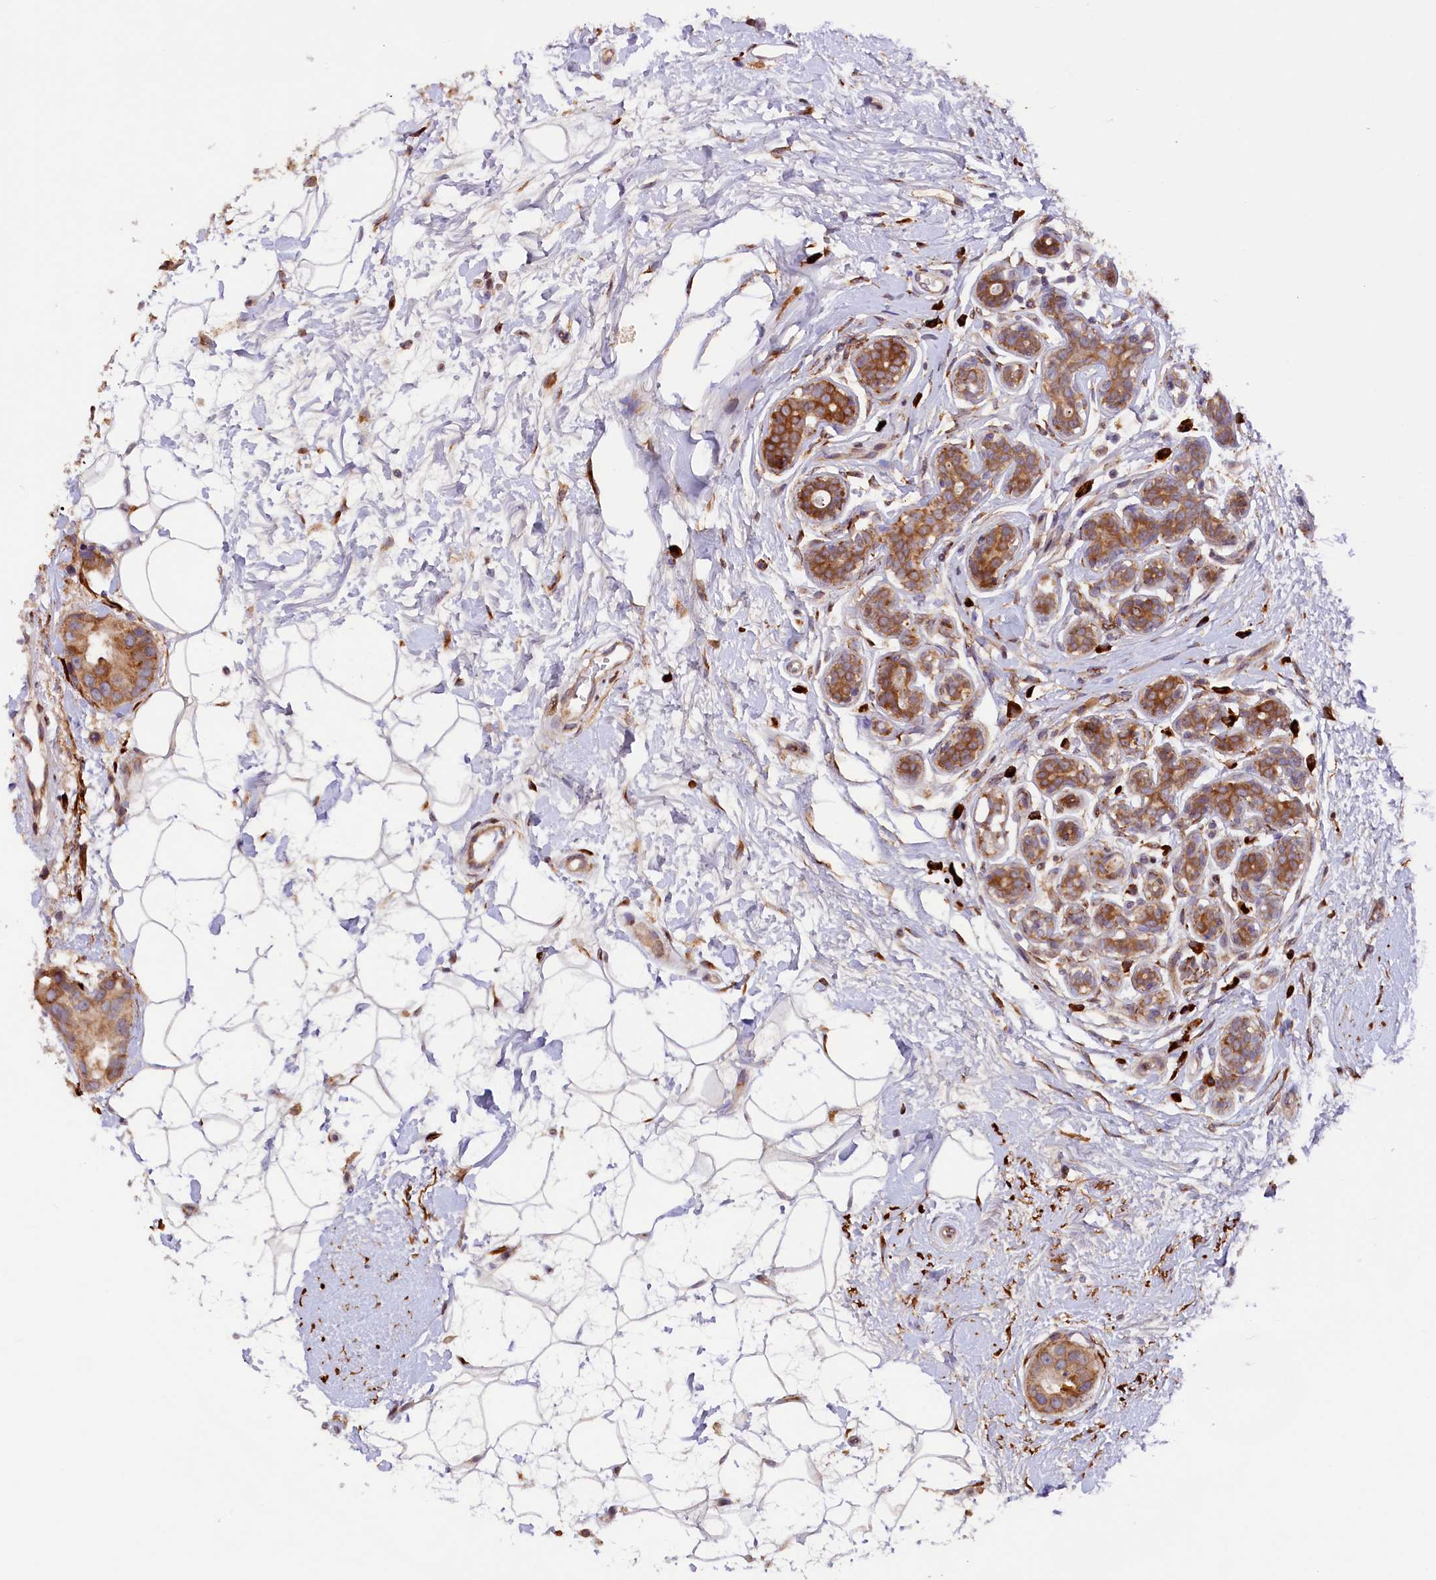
{"staining": {"intensity": "moderate", "quantity": ">75%", "location": "cytoplasmic/membranous"}, "tissue": "breast cancer", "cell_type": "Tumor cells", "image_type": "cancer", "snomed": [{"axis": "morphology", "description": "Normal tissue, NOS"}, {"axis": "morphology", "description": "Duct carcinoma"}, {"axis": "topography", "description": "Breast"}], "caption": "Immunohistochemical staining of intraductal carcinoma (breast) shows moderate cytoplasmic/membranous protein positivity in approximately >75% of tumor cells.", "gene": "SSC5D", "patient": {"sex": "female", "age": 39}}